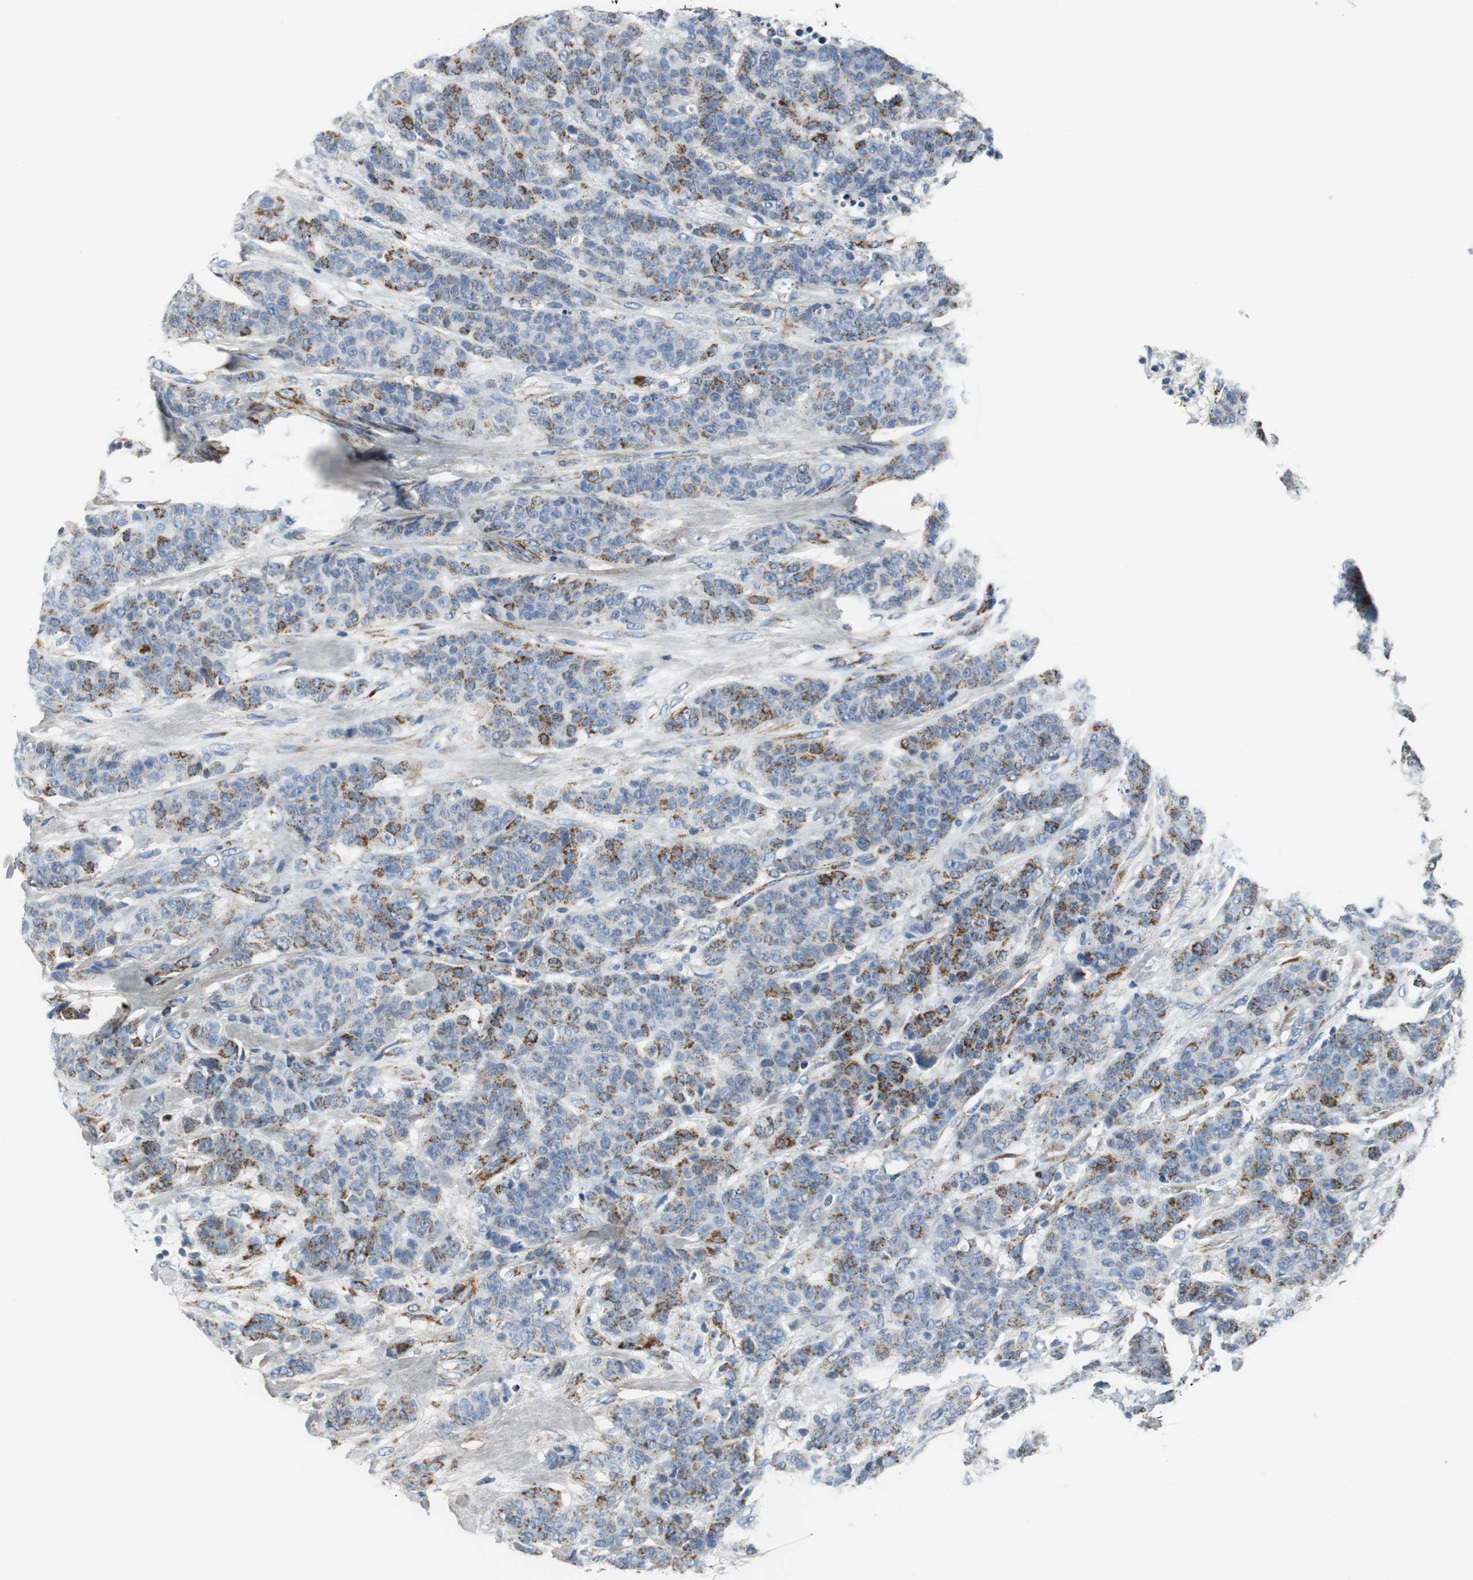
{"staining": {"intensity": "moderate", "quantity": "25%-75%", "location": "cytoplasmic/membranous"}, "tissue": "breast cancer", "cell_type": "Tumor cells", "image_type": "cancer", "snomed": [{"axis": "morphology", "description": "Duct carcinoma"}, {"axis": "topography", "description": "Breast"}], "caption": "Brown immunohistochemical staining in human breast cancer reveals moderate cytoplasmic/membranous staining in approximately 25%-75% of tumor cells.", "gene": "C1QTNF7", "patient": {"sex": "female", "age": 40}}